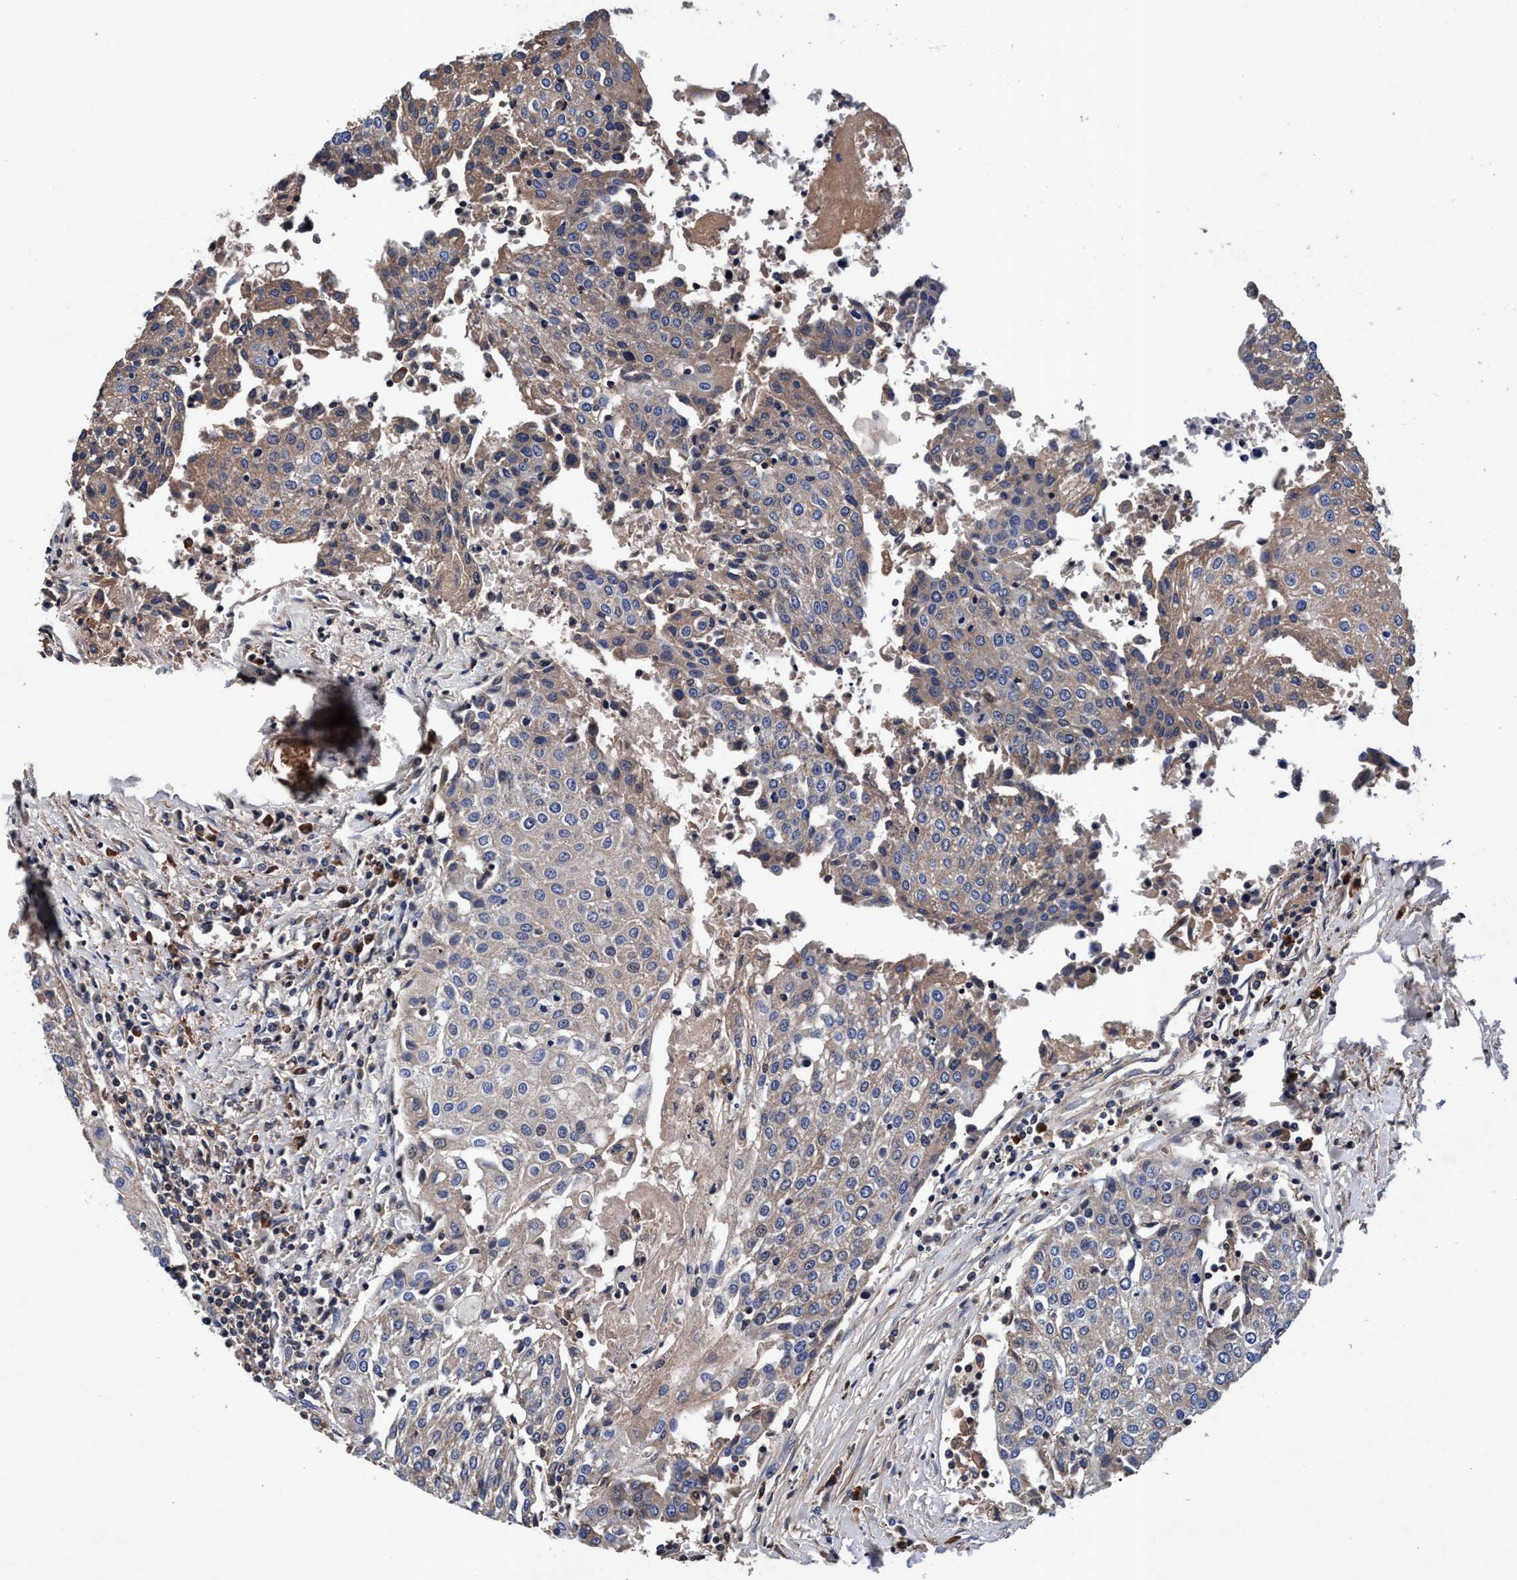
{"staining": {"intensity": "weak", "quantity": ">75%", "location": "cytoplasmic/membranous"}, "tissue": "urothelial cancer", "cell_type": "Tumor cells", "image_type": "cancer", "snomed": [{"axis": "morphology", "description": "Urothelial carcinoma, High grade"}, {"axis": "topography", "description": "Urinary bladder"}], "caption": "Immunohistochemistry photomicrograph of neoplastic tissue: urothelial cancer stained using IHC reveals low levels of weak protein expression localized specifically in the cytoplasmic/membranous of tumor cells, appearing as a cytoplasmic/membranous brown color.", "gene": "RNF208", "patient": {"sex": "female", "age": 85}}